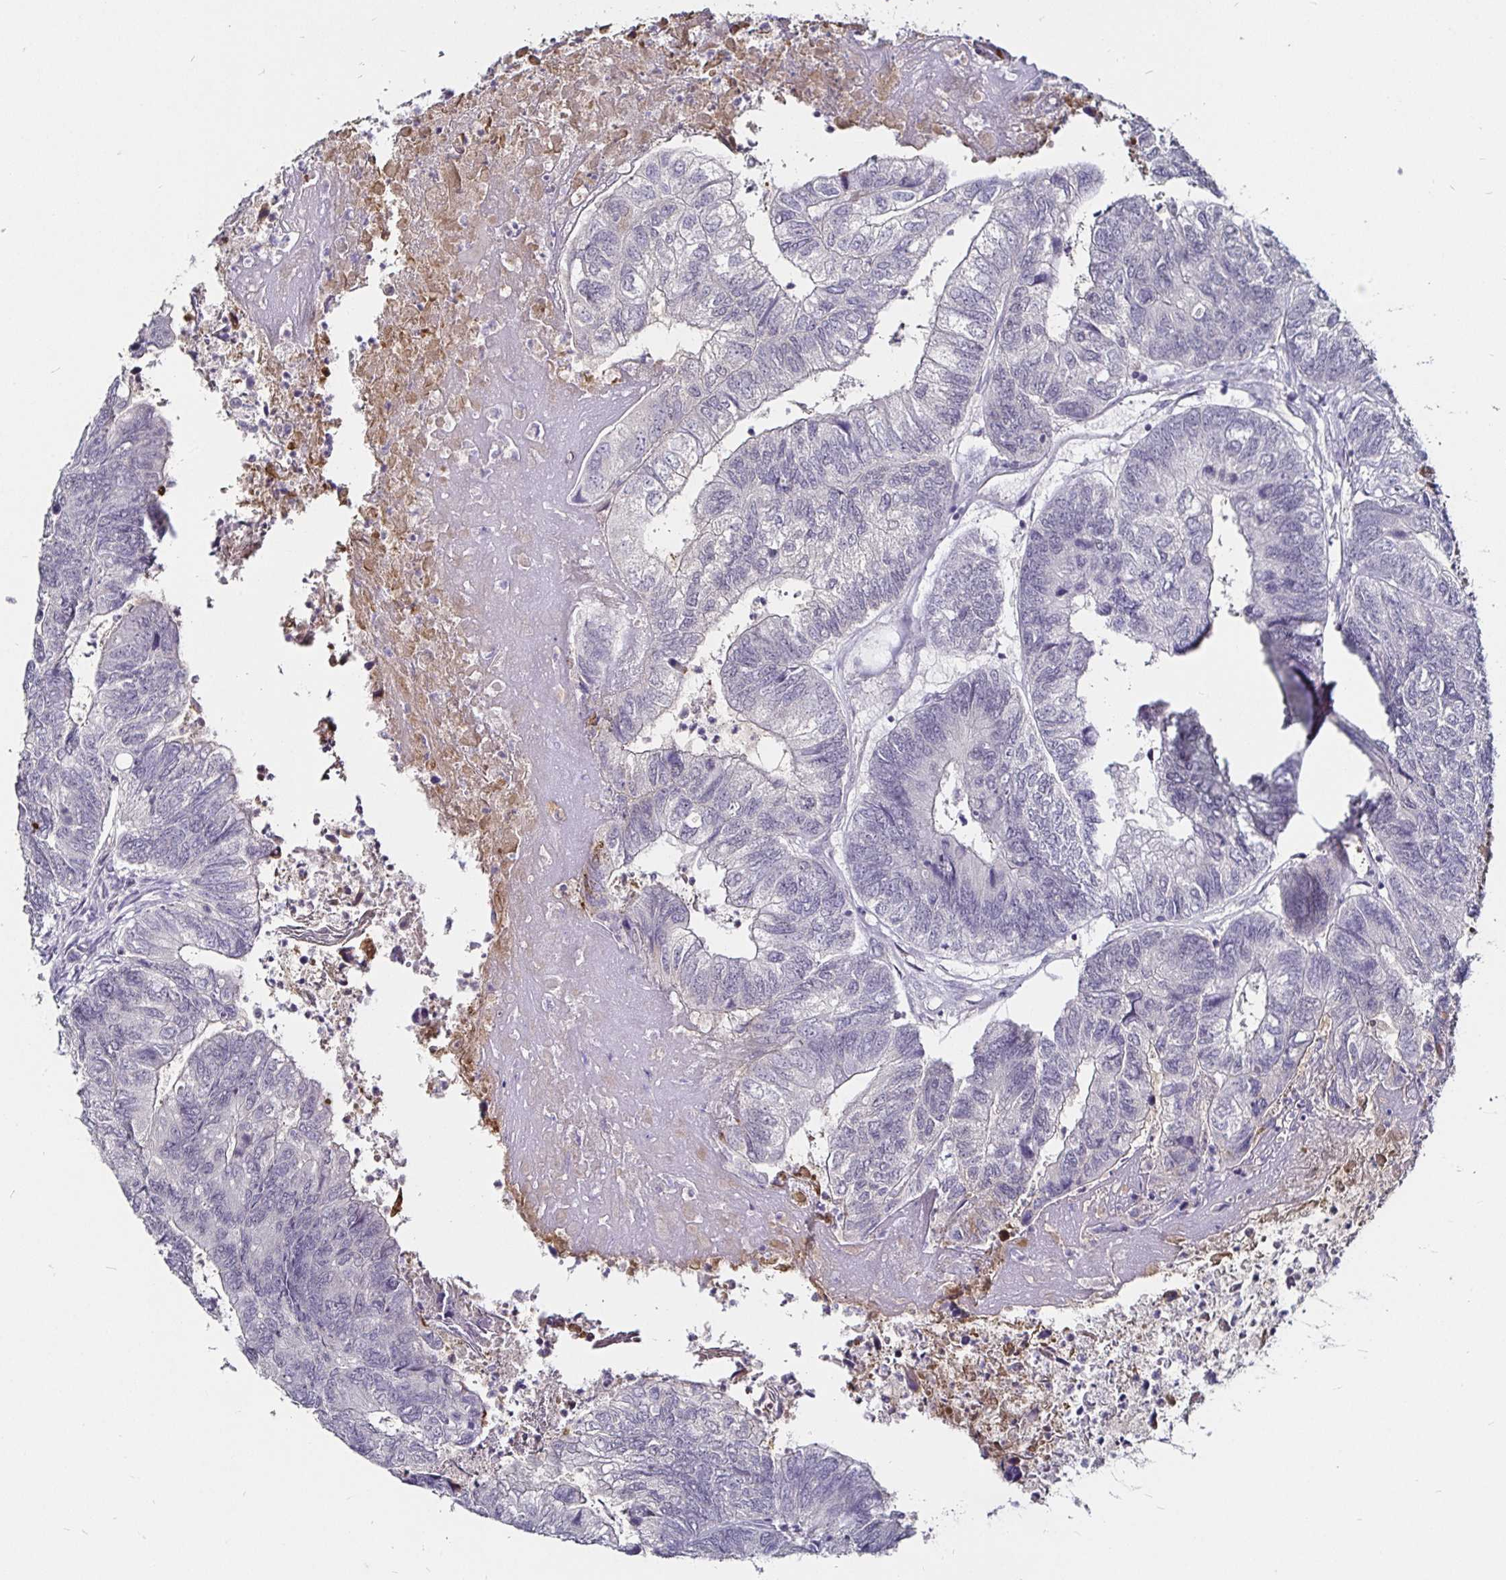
{"staining": {"intensity": "negative", "quantity": "none", "location": "none"}, "tissue": "colorectal cancer", "cell_type": "Tumor cells", "image_type": "cancer", "snomed": [{"axis": "morphology", "description": "Adenocarcinoma, NOS"}, {"axis": "topography", "description": "Colon"}], "caption": "Tumor cells are negative for protein expression in human colorectal cancer (adenocarcinoma).", "gene": "FAIM2", "patient": {"sex": "female", "age": 67}}